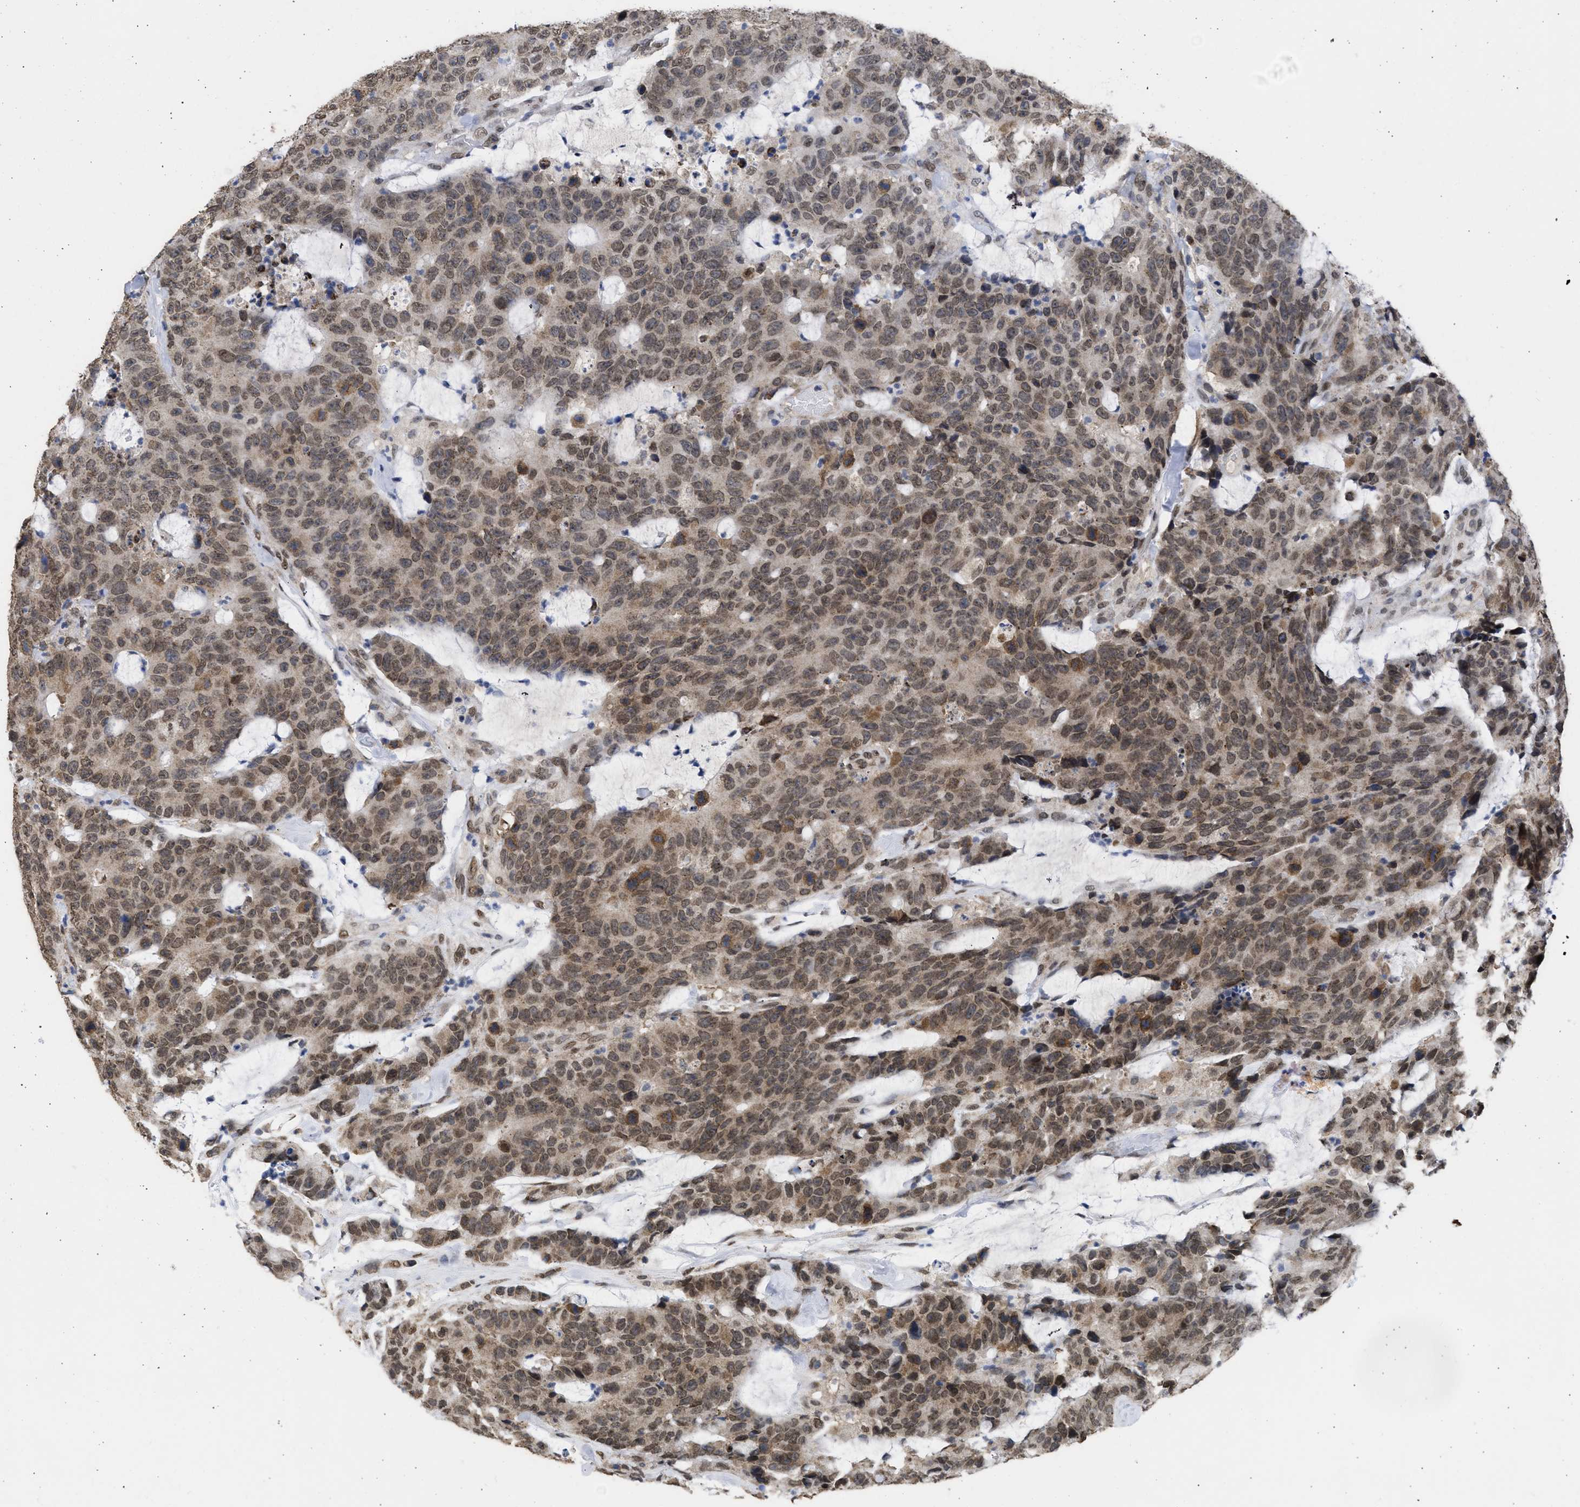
{"staining": {"intensity": "moderate", "quantity": ">75%", "location": "cytoplasmic/membranous"}, "tissue": "colorectal cancer", "cell_type": "Tumor cells", "image_type": "cancer", "snomed": [{"axis": "morphology", "description": "Adenocarcinoma, NOS"}, {"axis": "topography", "description": "Colon"}], "caption": "Immunohistochemistry (IHC) histopathology image of adenocarcinoma (colorectal) stained for a protein (brown), which reveals medium levels of moderate cytoplasmic/membranous positivity in about >75% of tumor cells.", "gene": "NUP35", "patient": {"sex": "female", "age": 86}}